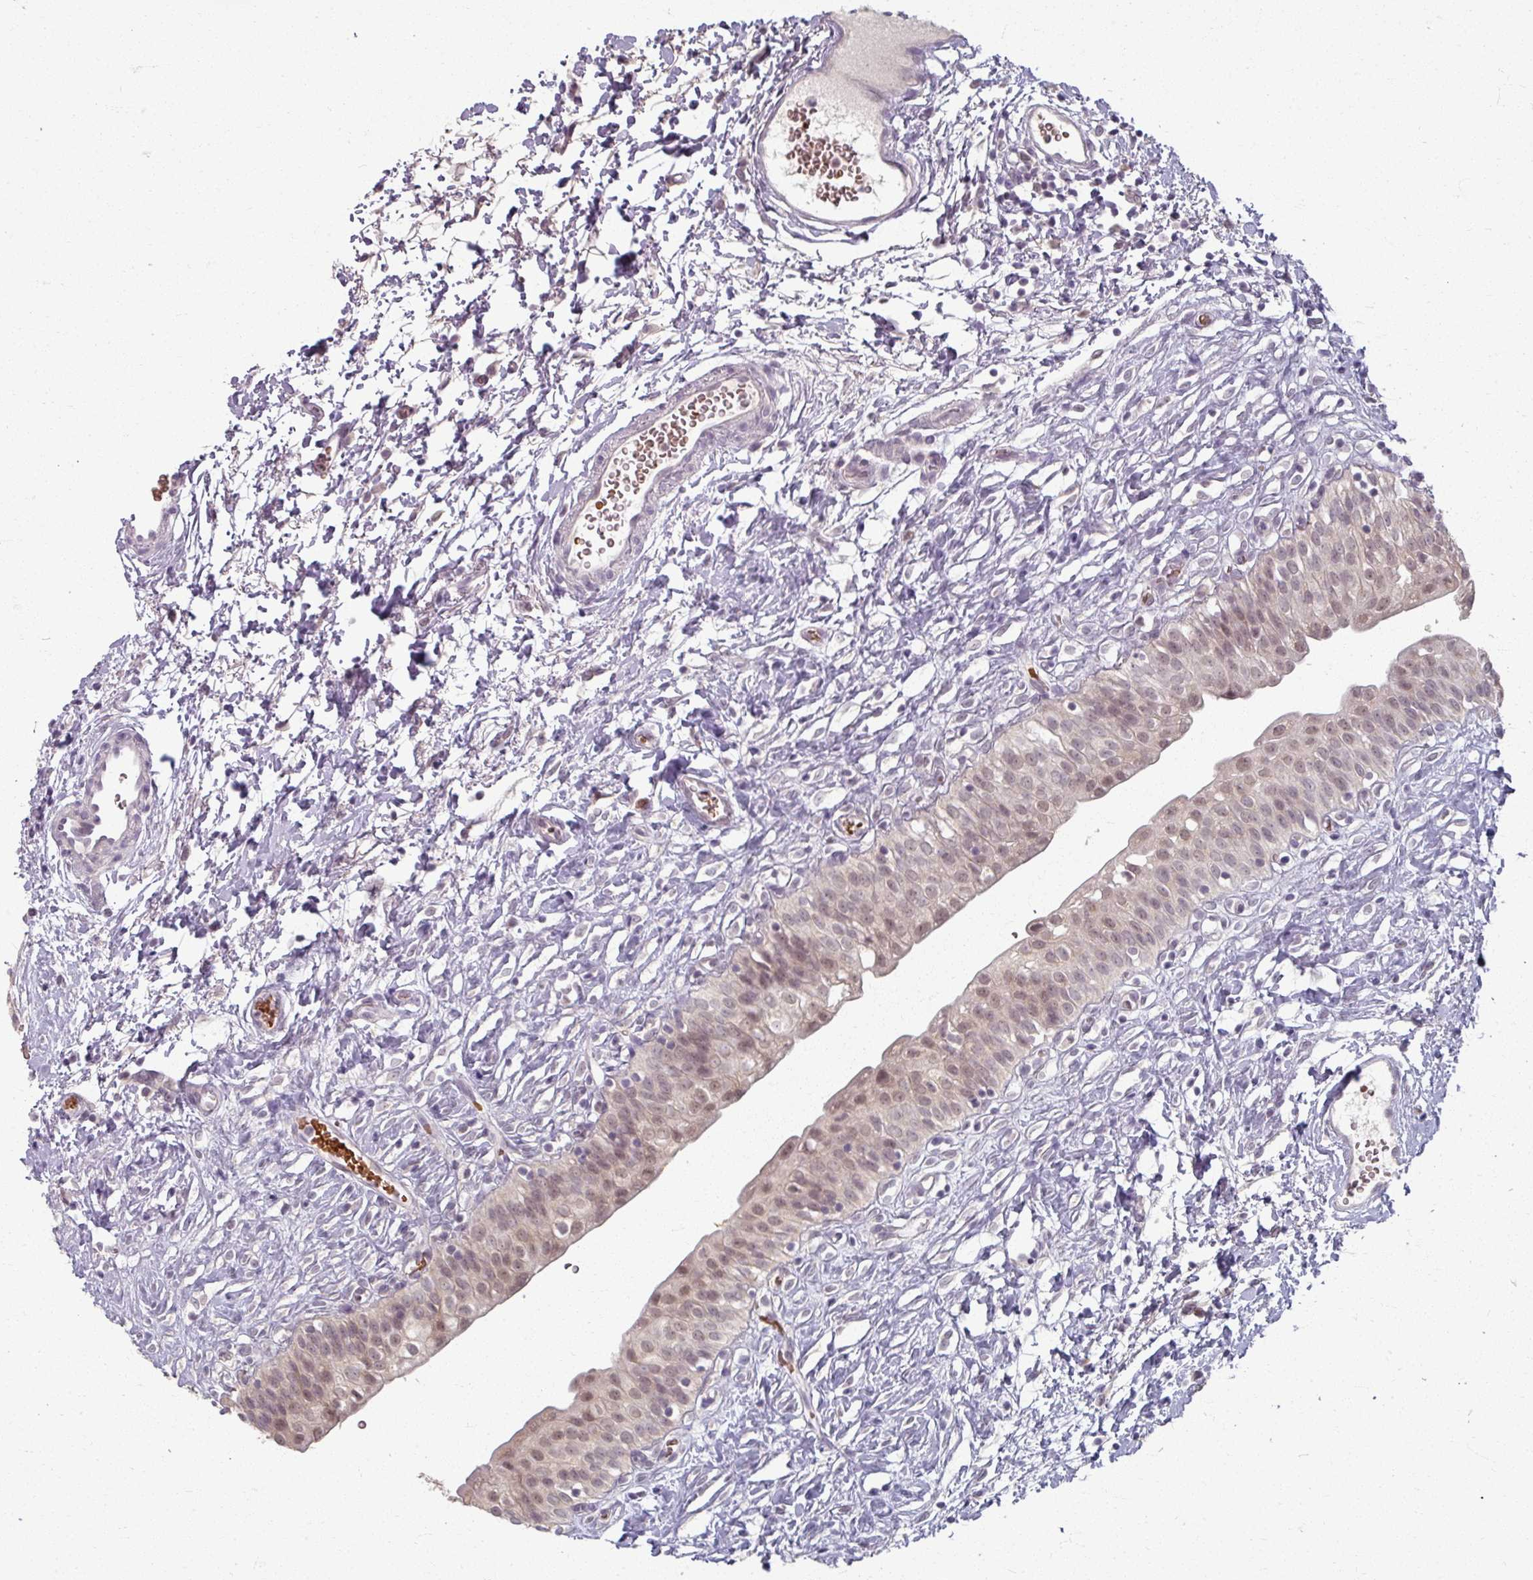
{"staining": {"intensity": "moderate", "quantity": ">75%", "location": "nuclear"}, "tissue": "urinary bladder", "cell_type": "Urothelial cells", "image_type": "normal", "snomed": [{"axis": "morphology", "description": "Normal tissue, NOS"}, {"axis": "topography", "description": "Urinary bladder"}], "caption": "DAB (3,3'-diaminobenzidine) immunohistochemical staining of normal human urinary bladder demonstrates moderate nuclear protein positivity in approximately >75% of urothelial cells.", "gene": "KMT5C", "patient": {"sex": "male", "age": 51}}